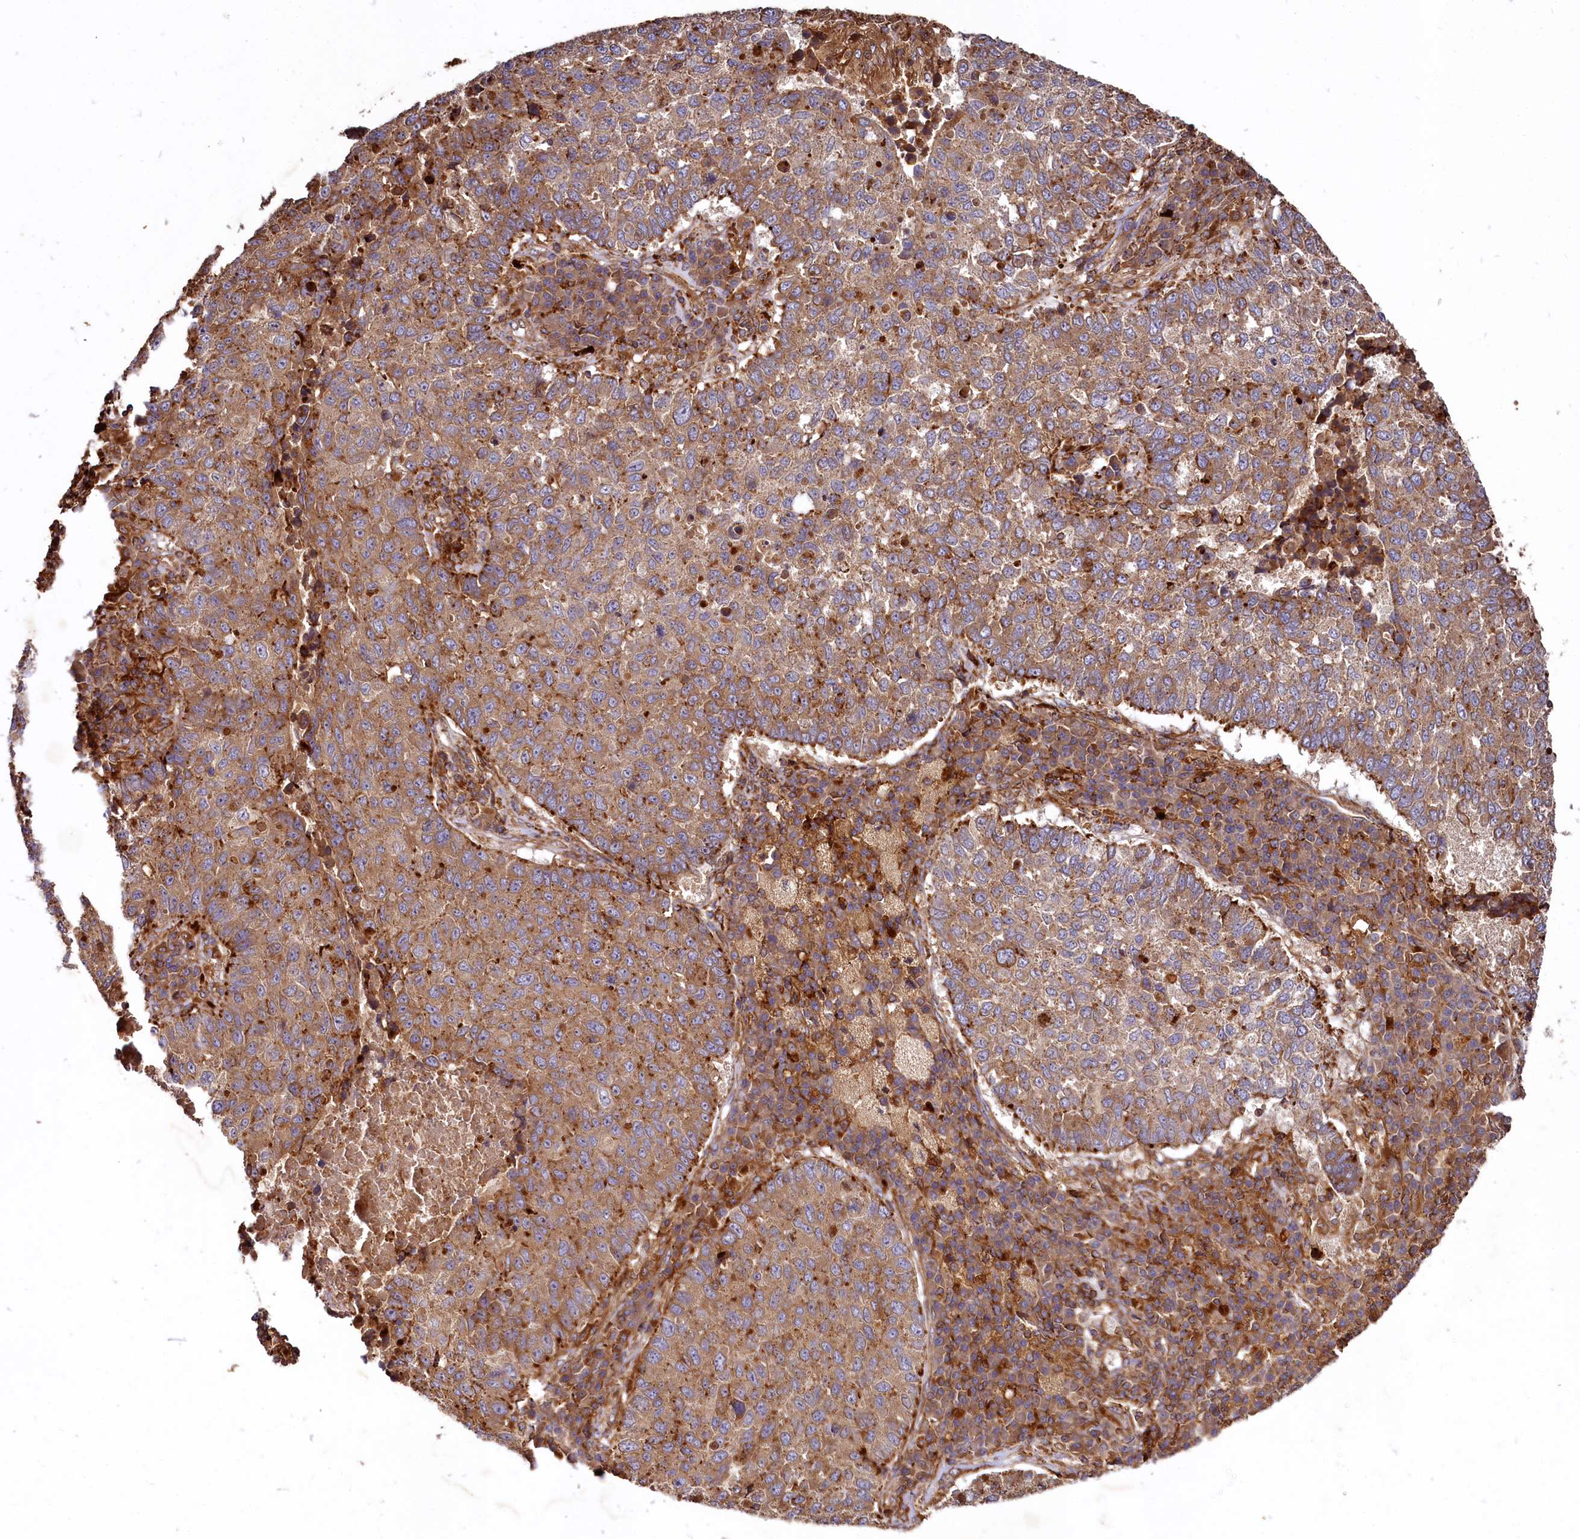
{"staining": {"intensity": "moderate", "quantity": ">75%", "location": "cytoplasmic/membranous"}, "tissue": "lung cancer", "cell_type": "Tumor cells", "image_type": "cancer", "snomed": [{"axis": "morphology", "description": "Squamous cell carcinoma, NOS"}, {"axis": "topography", "description": "Lung"}], "caption": "DAB (3,3'-diaminobenzidine) immunohistochemical staining of human lung cancer shows moderate cytoplasmic/membranous protein positivity in about >75% of tumor cells.", "gene": "WDR73", "patient": {"sex": "male", "age": 73}}